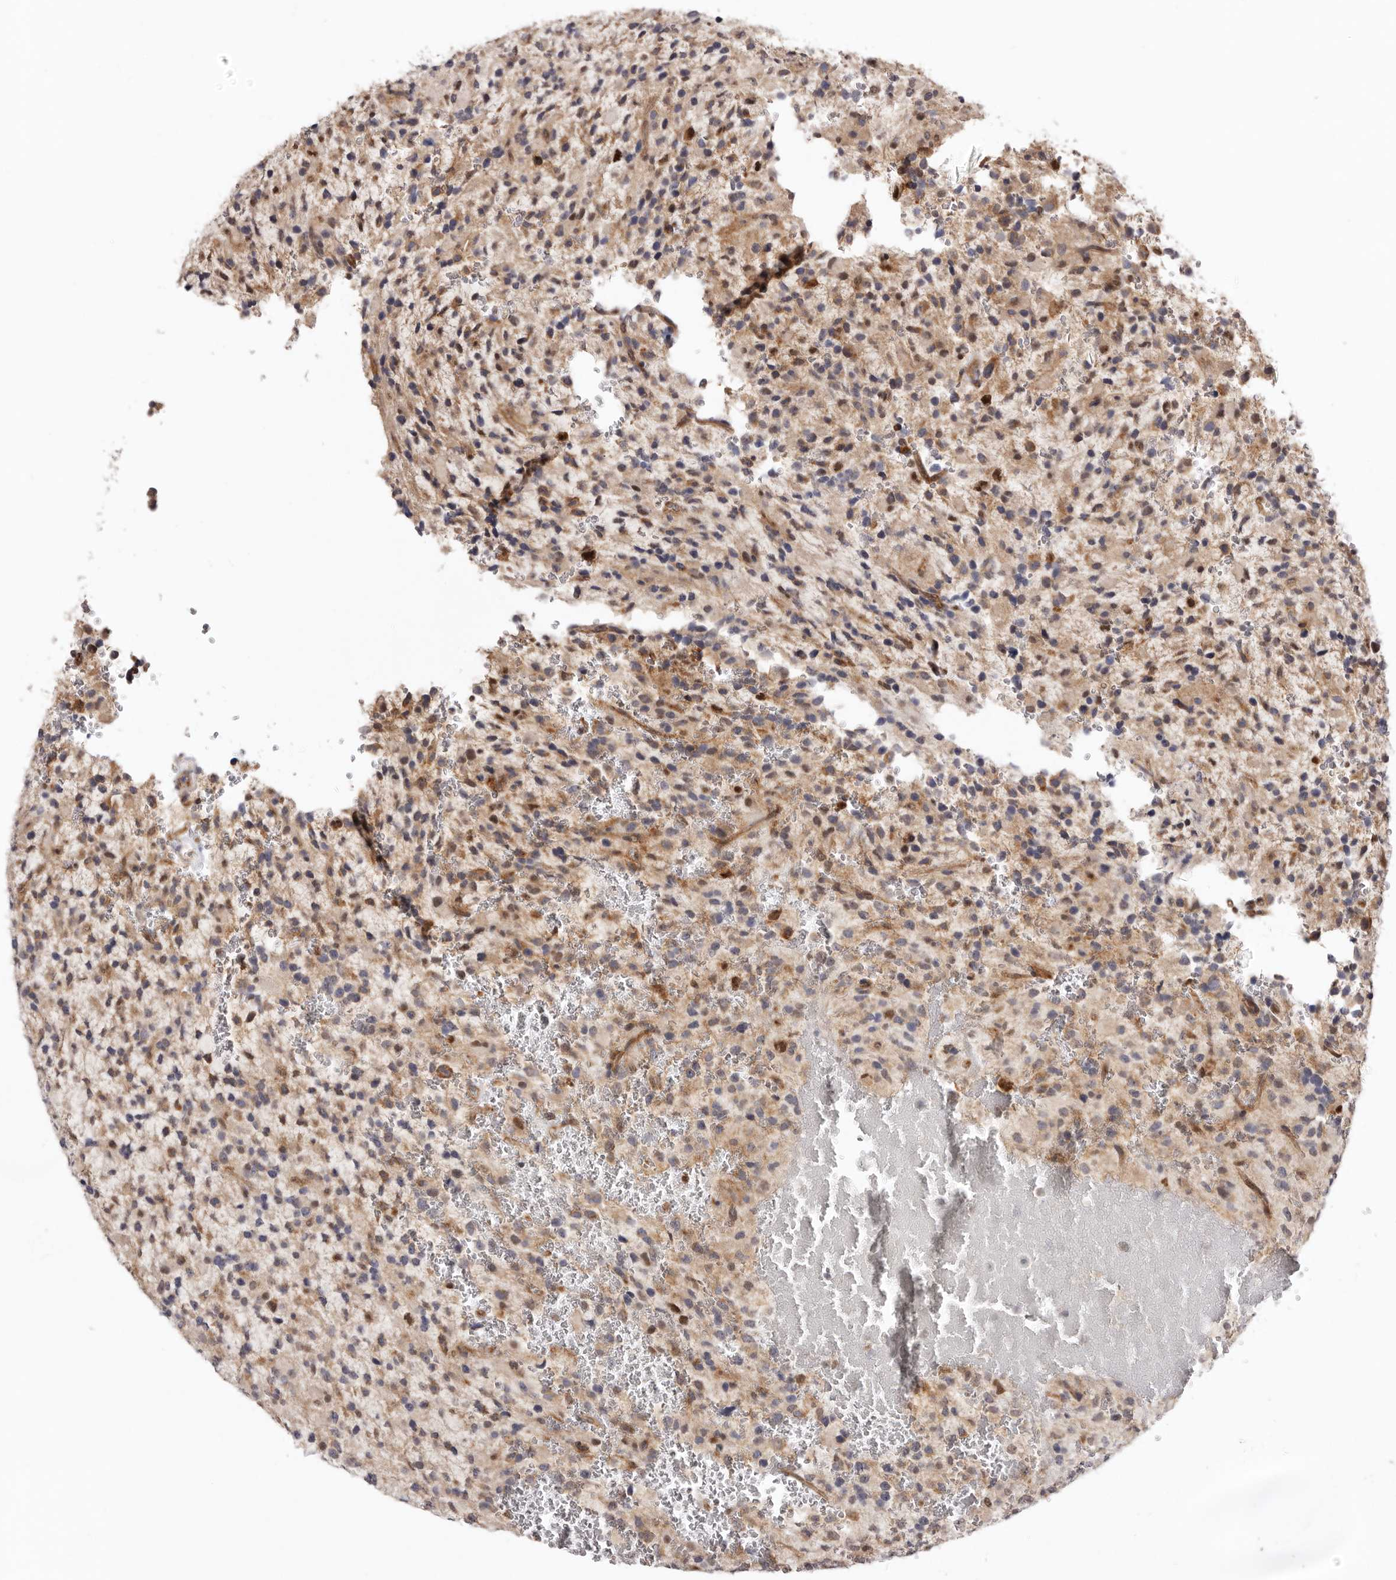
{"staining": {"intensity": "moderate", "quantity": ">75%", "location": "cytoplasmic/membranous,nuclear"}, "tissue": "glioma", "cell_type": "Tumor cells", "image_type": "cancer", "snomed": [{"axis": "morphology", "description": "Glioma, malignant, High grade"}, {"axis": "topography", "description": "Brain"}], "caption": "Brown immunohistochemical staining in human glioma demonstrates moderate cytoplasmic/membranous and nuclear positivity in approximately >75% of tumor cells.", "gene": "NOTCH1", "patient": {"sex": "male", "age": 34}}